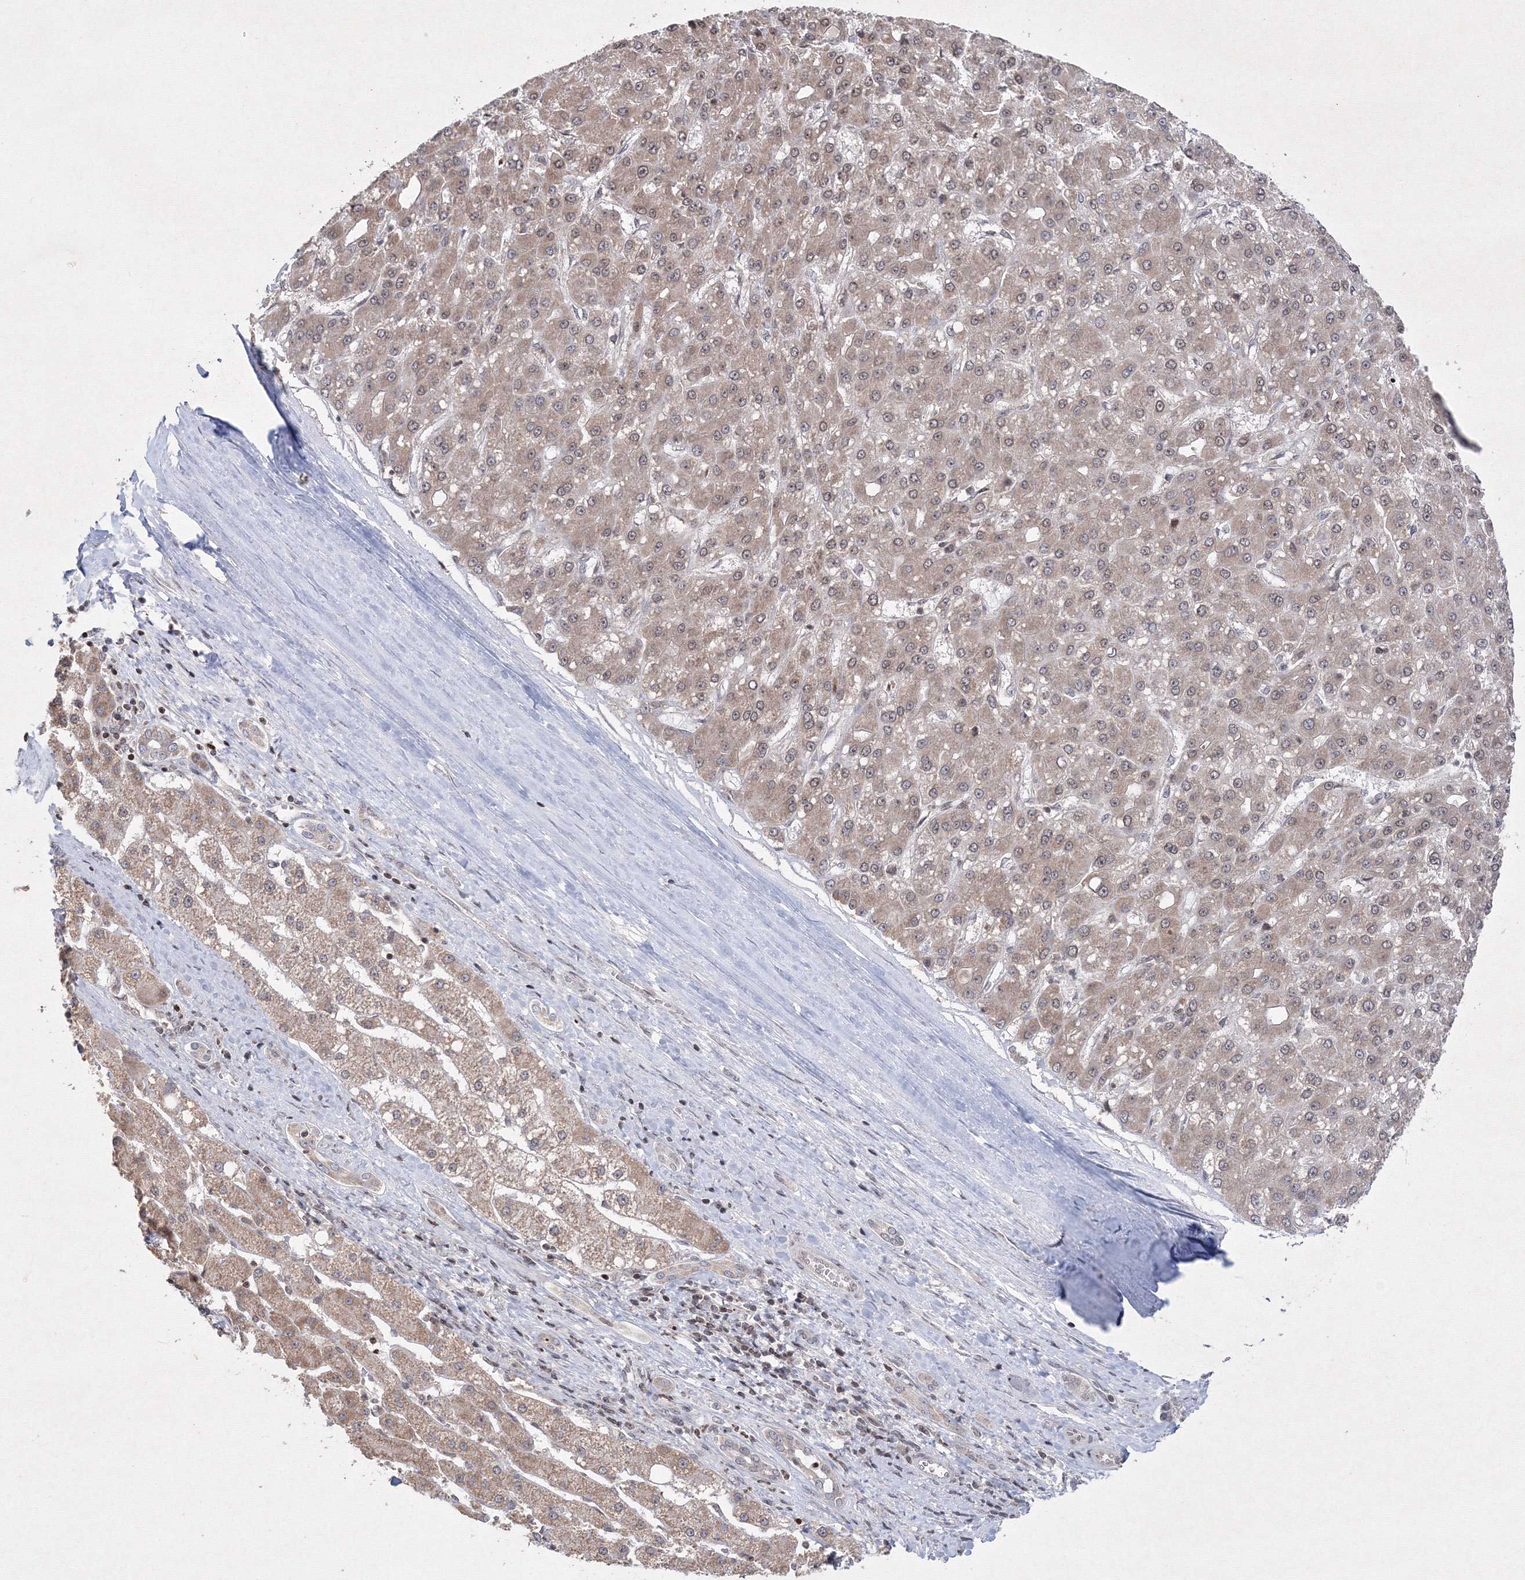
{"staining": {"intensity": "weak", "quantity": ">75%", "location": "cytoplasmic/membranous,nuclear"}, "tissue": "liver cancer", "cell_type": "Tumor cells", "image_type": "cancer", "snomed": [{"axis": "morphology", "description": "Carcinoma, Hepatocellular, NOS"}, {"axis": "topography", "description": "Liver"}], "caption": "Hepatocellular carcinoma (liver) stained for a protein displays weak cytoplasmic/membranous and nuclear positivity in tumor cells.", "gene": "MKRN2", "patient": {"sex": "male", "age": 67}}